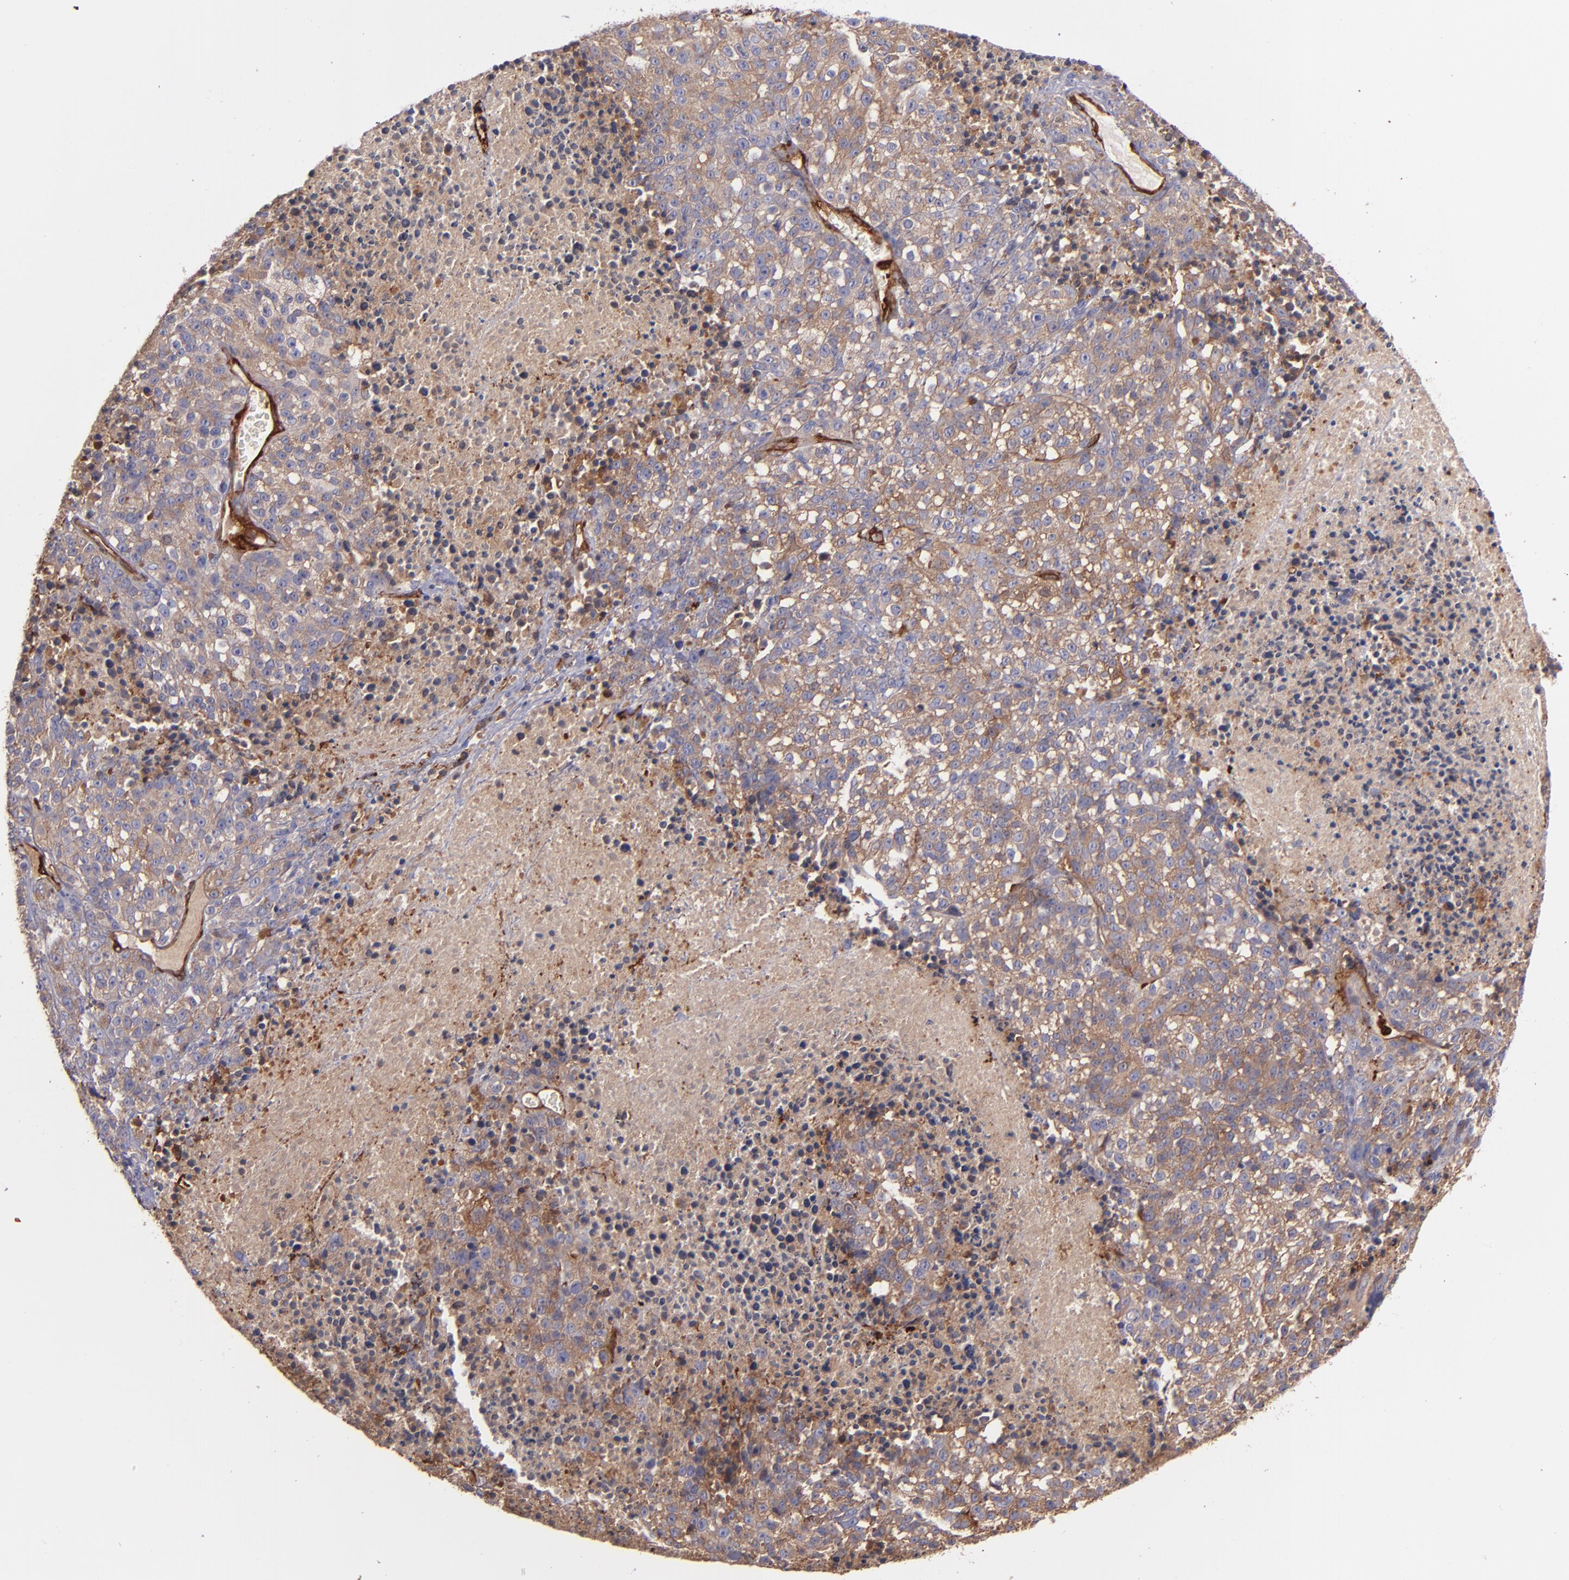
{"staining": {"intensity": "moderate", "quantity": ">75%", "location": "cytoplasmic/membranous"}, "tissue": "melanoma", "cell_type": "Tumor cells", "image_type": "cancer", "snomed": [{"axis": "morphology", "description": "Malignant melanoma, Metastatic site"}, {"axis": "topography", "description": "Cerebral cortex"}], "caption": "Tumor cells demonstrate medium levels of moderate cytoplasmic/membranous staining in about >75% of cells in malignant melanoma (metastatic site).", "gene": "VCL", "patient": {"sex": "female", "age": 52}}